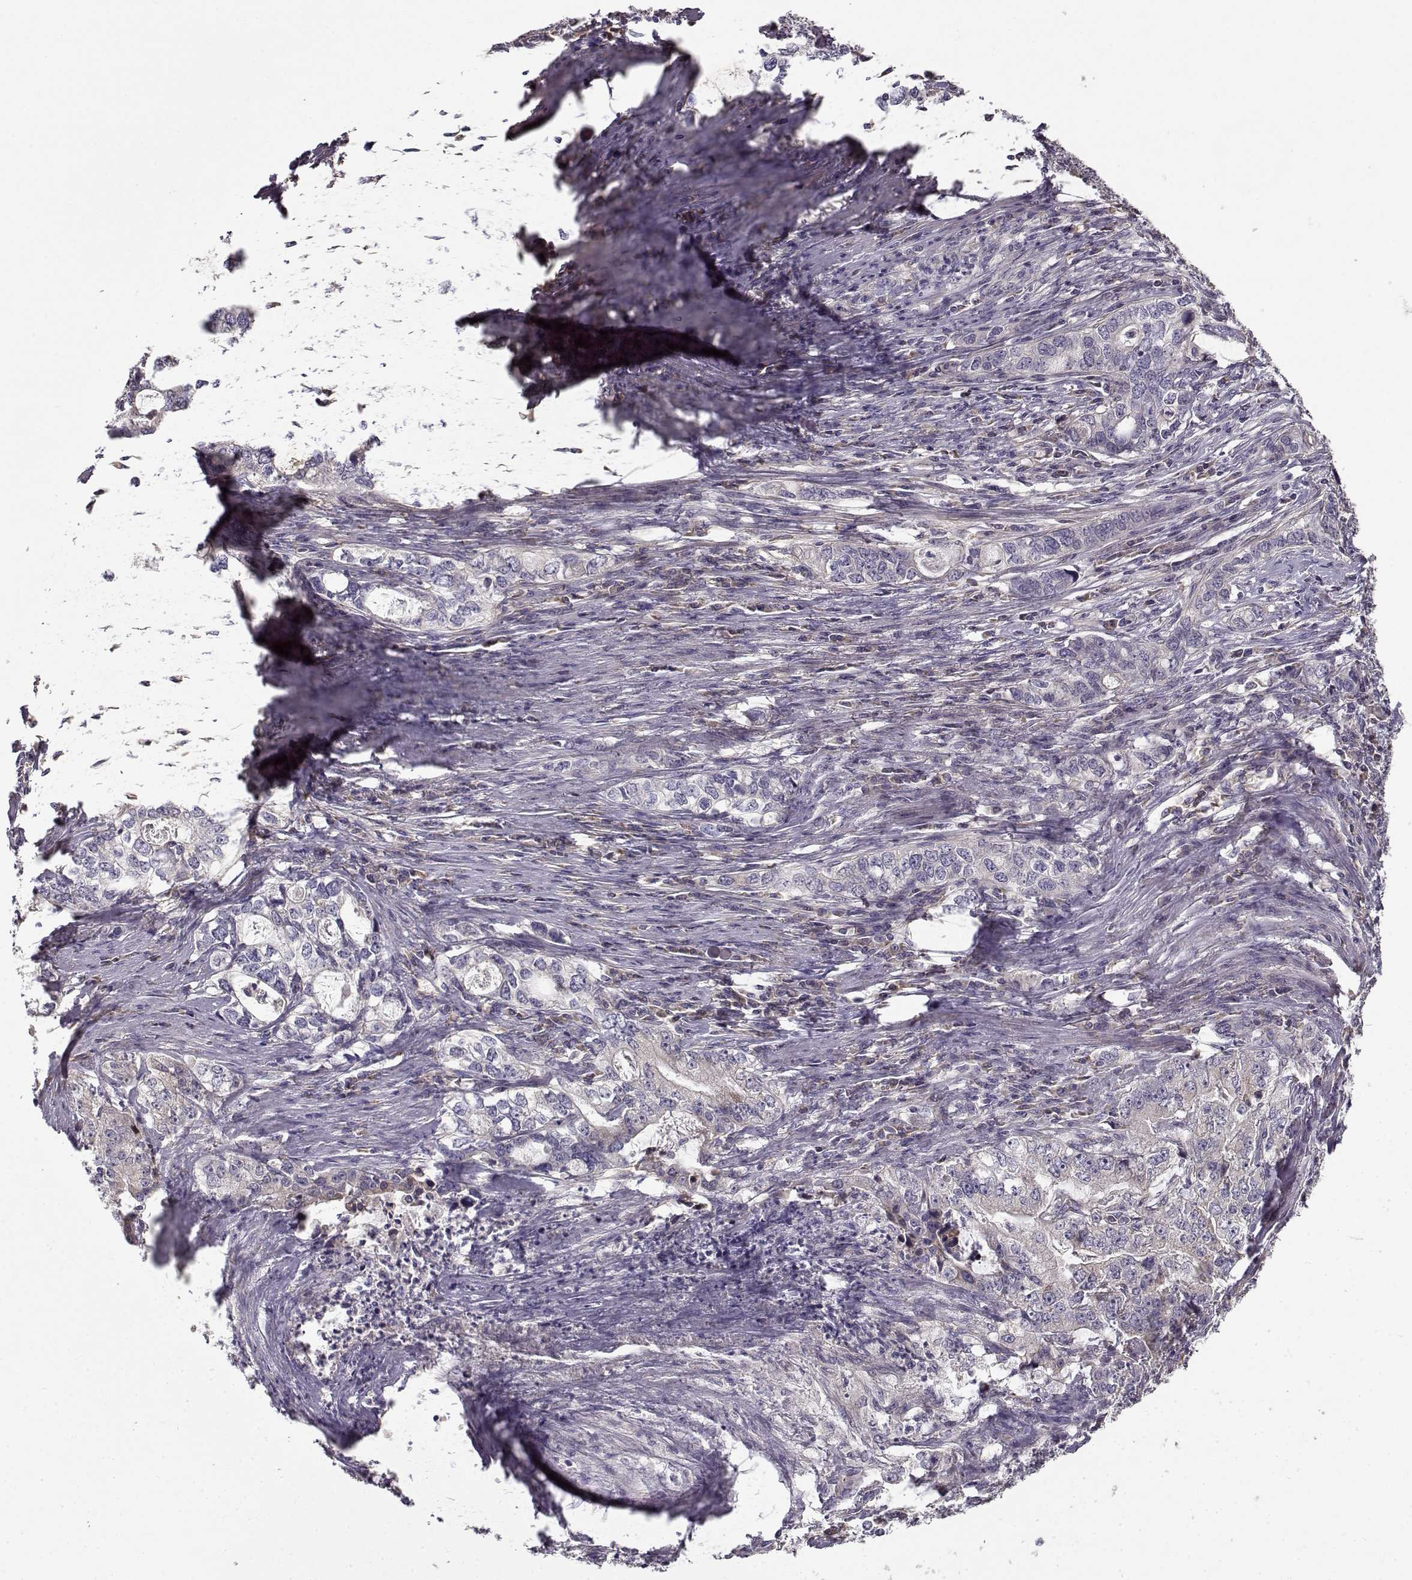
{"staining": {"intensity": "negative", "quantity": "none", "location": "none"}, "tissue": "stomach cancer", "cell_type": "Tumor cells", "image_type": "cancer", "snomed": [{"axis": "morphology", "description": "Adenocarcinoma, NOS"}, {"axis": "topography", "description": "Stomach, lower"}], "caption": "A high-resolution histopathology image shows IHC staining of stomach cancer (adenocarcinoma), which displays no significant expression in tumor cells.", "gene": "ENTPD8", "patient": {"sex": "female", "age": 72}}